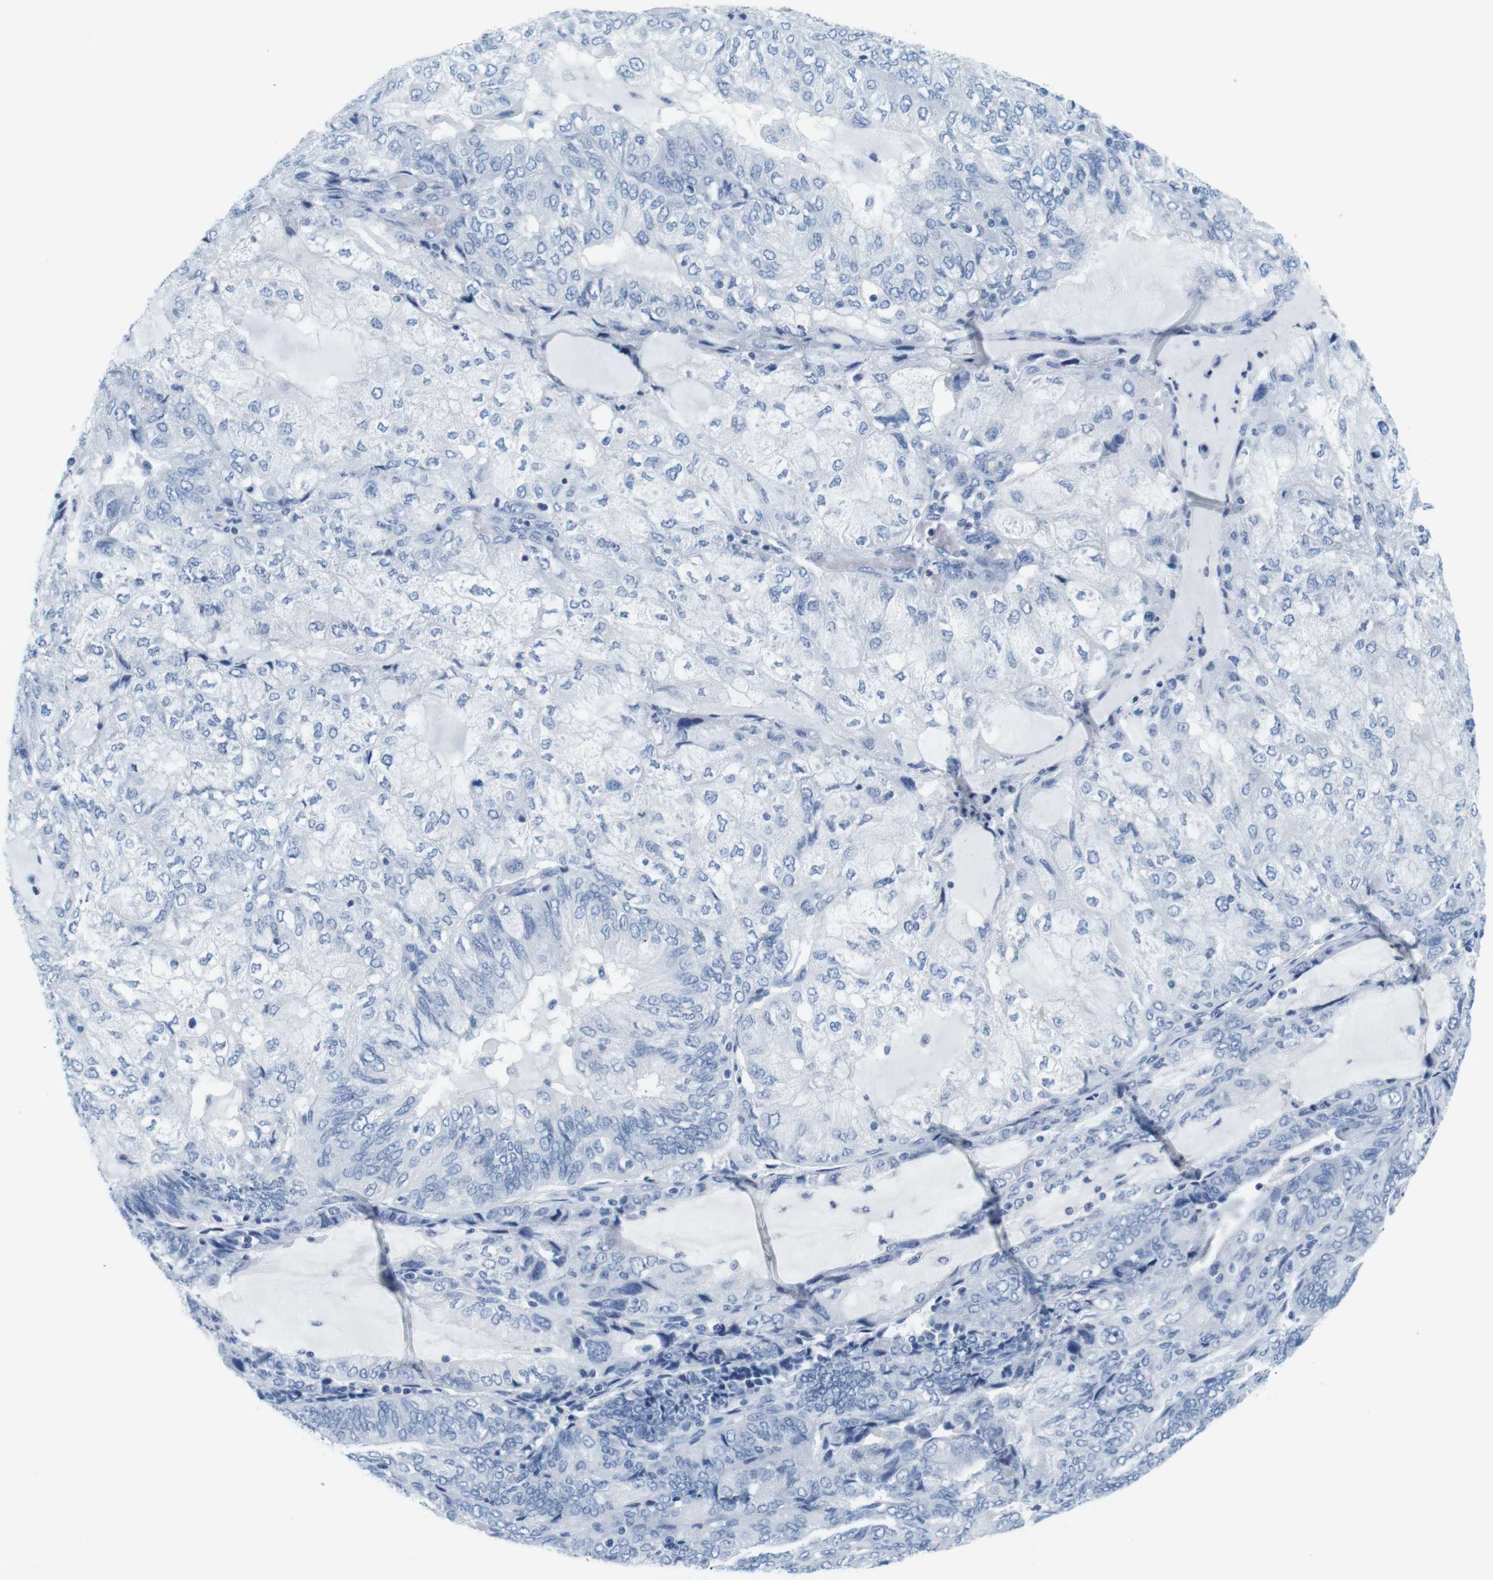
{"staining": {"intensity": "negative", "quantity": "none", "location": "none"}, "tissue": "endometrial cancer", "cell_type": "Tumor cells", "image_type": "cancer", "snomed": [{"axis": "morphology", "description": "Adenocarcinoma, NOS"}, {"axis": "topography", "description": "Endometrium"}], "caption": "This is an immunohistochemistry histopathology image of adenocarcinoma (endometrial). There is no staining in tumor cells.", "gene": "CYP2C9", "patient": {"sex": "female", "age": 81}}